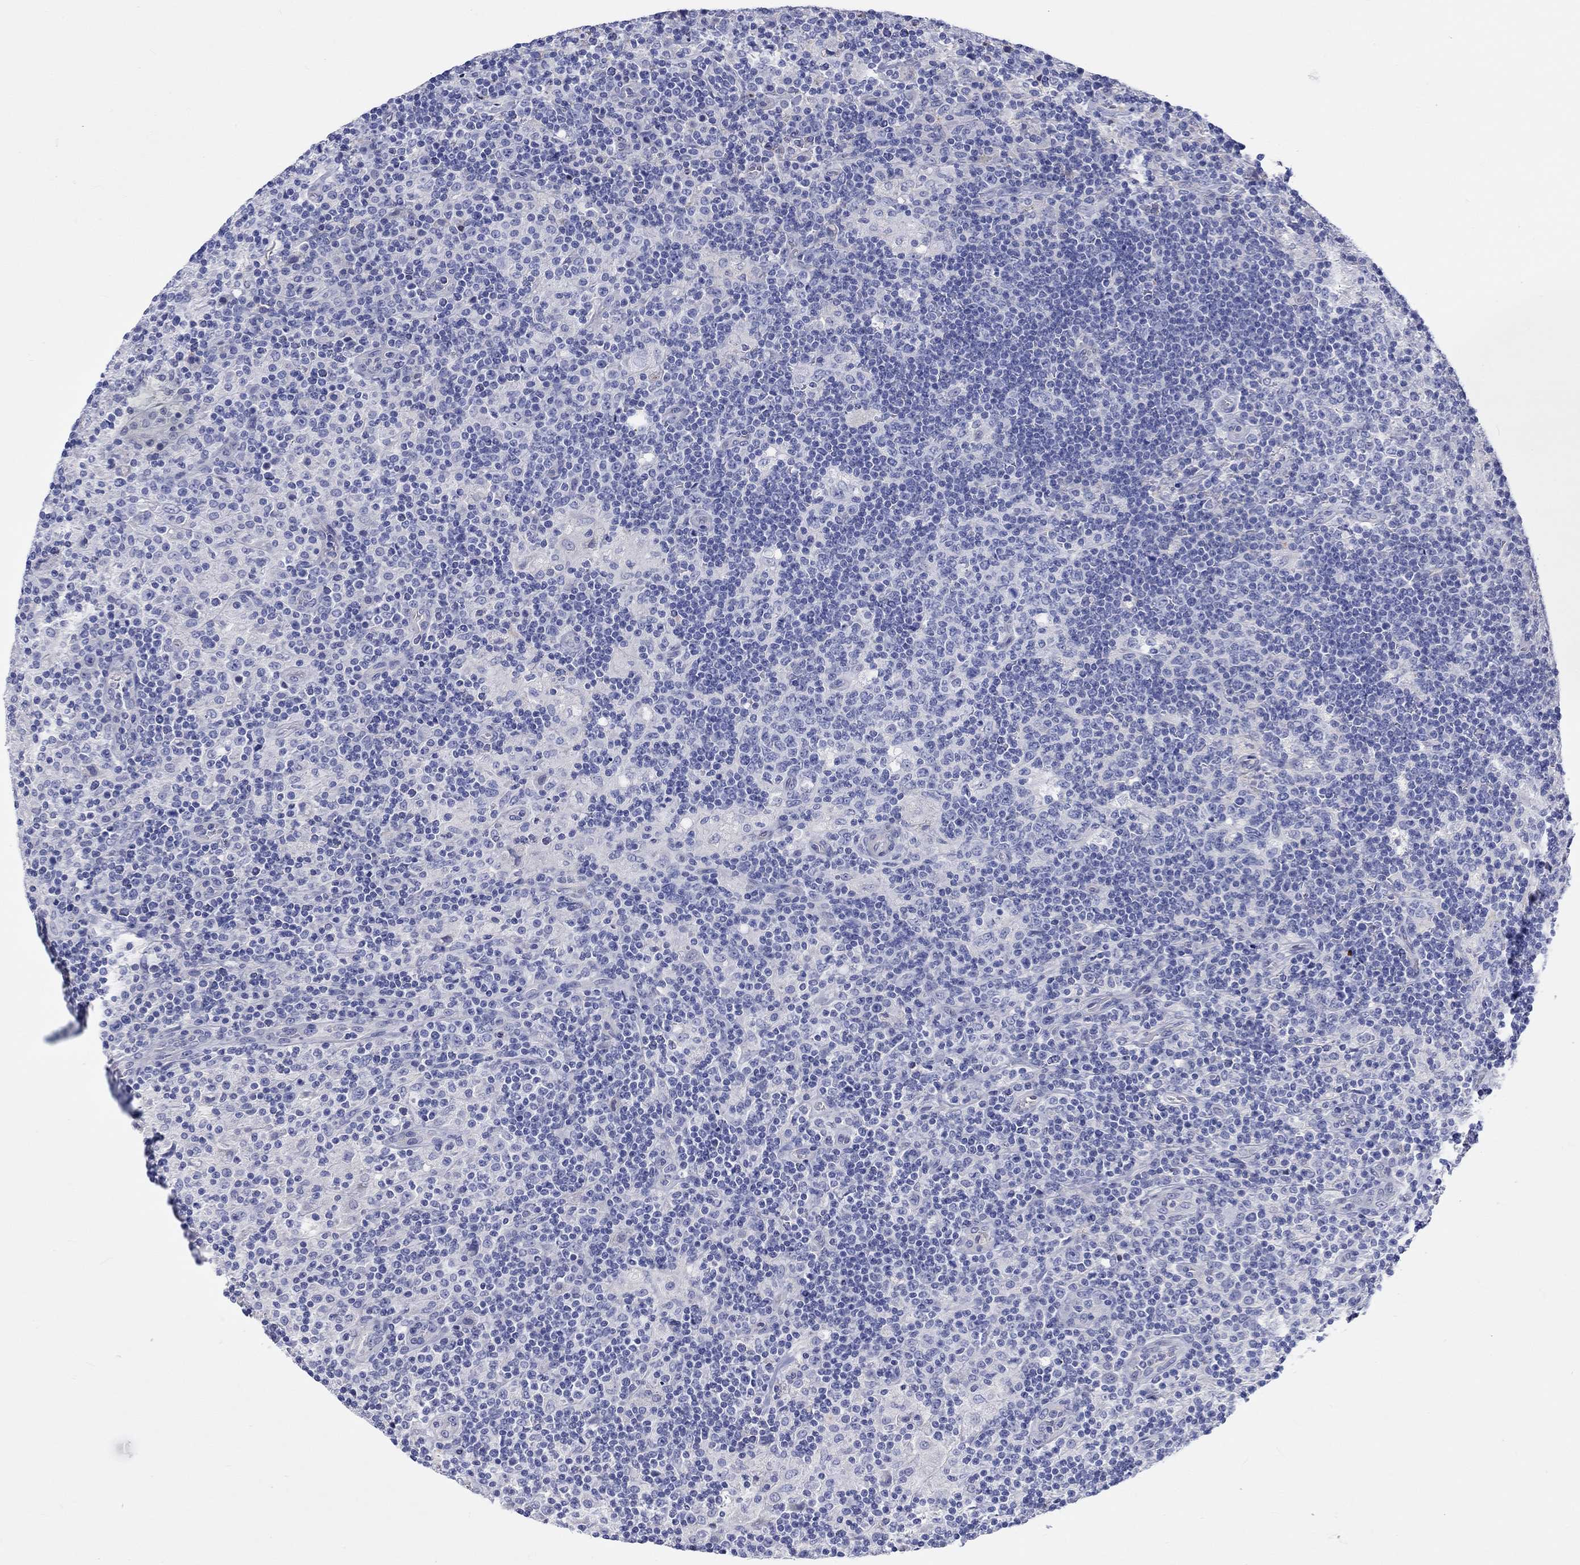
{"staining": {"intensity": "negative", "quantity": "none", "location": "none"}, "tissue": "lymphoma", "cell_type": "Tumor cells", "image_type": "cancer", "snomed": [{"axis": "morphology", "description": "Hodgkin's disease, NOS"}, {"axis": "topography", "description": "Lymph node"}], "caption": "Photomicrograph shows no significant protein expression in tumor cells of lymphoma.", "gene": "CDY2B", "patient": {"sex": "male", "age": 70}}